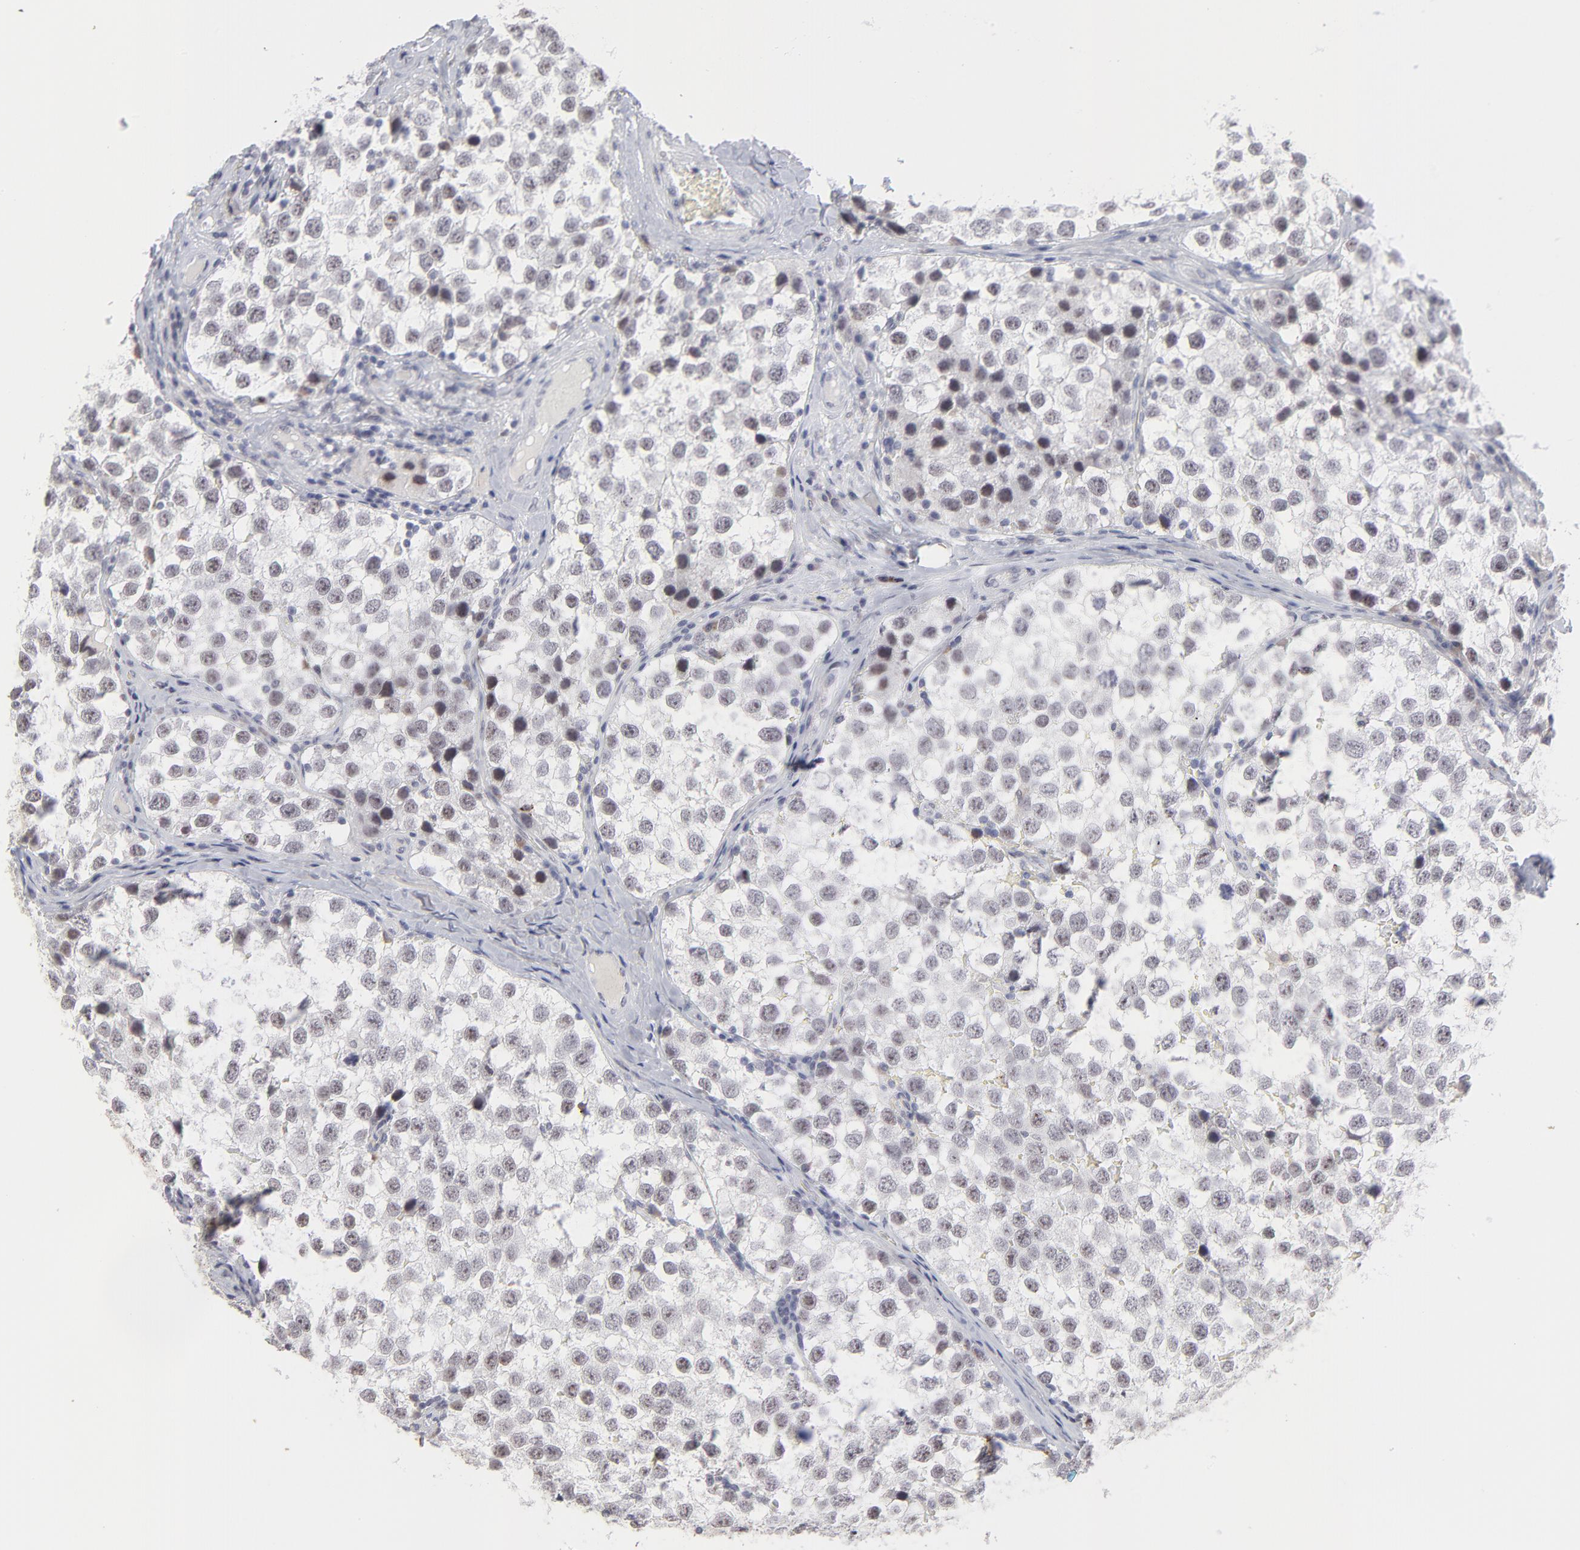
{"staining": {"intensity": "negative", "quantity": "none", "location": "none"}, "tissue": "testis cancer", "cell_type": "Tumor cells", "image_type": "cancer", "snomed": [{"axis": "morphology", "description": "Seminoma, NOS"}, {"axis": "topography", "description": "Testis"}], "caption": "IHC micrograph of human seminoma (testis) stained for a protein (brown), which displays no expression in tumor cells.", "gene": "CCR2", "patient": {"sex": "male", "age": 39}}